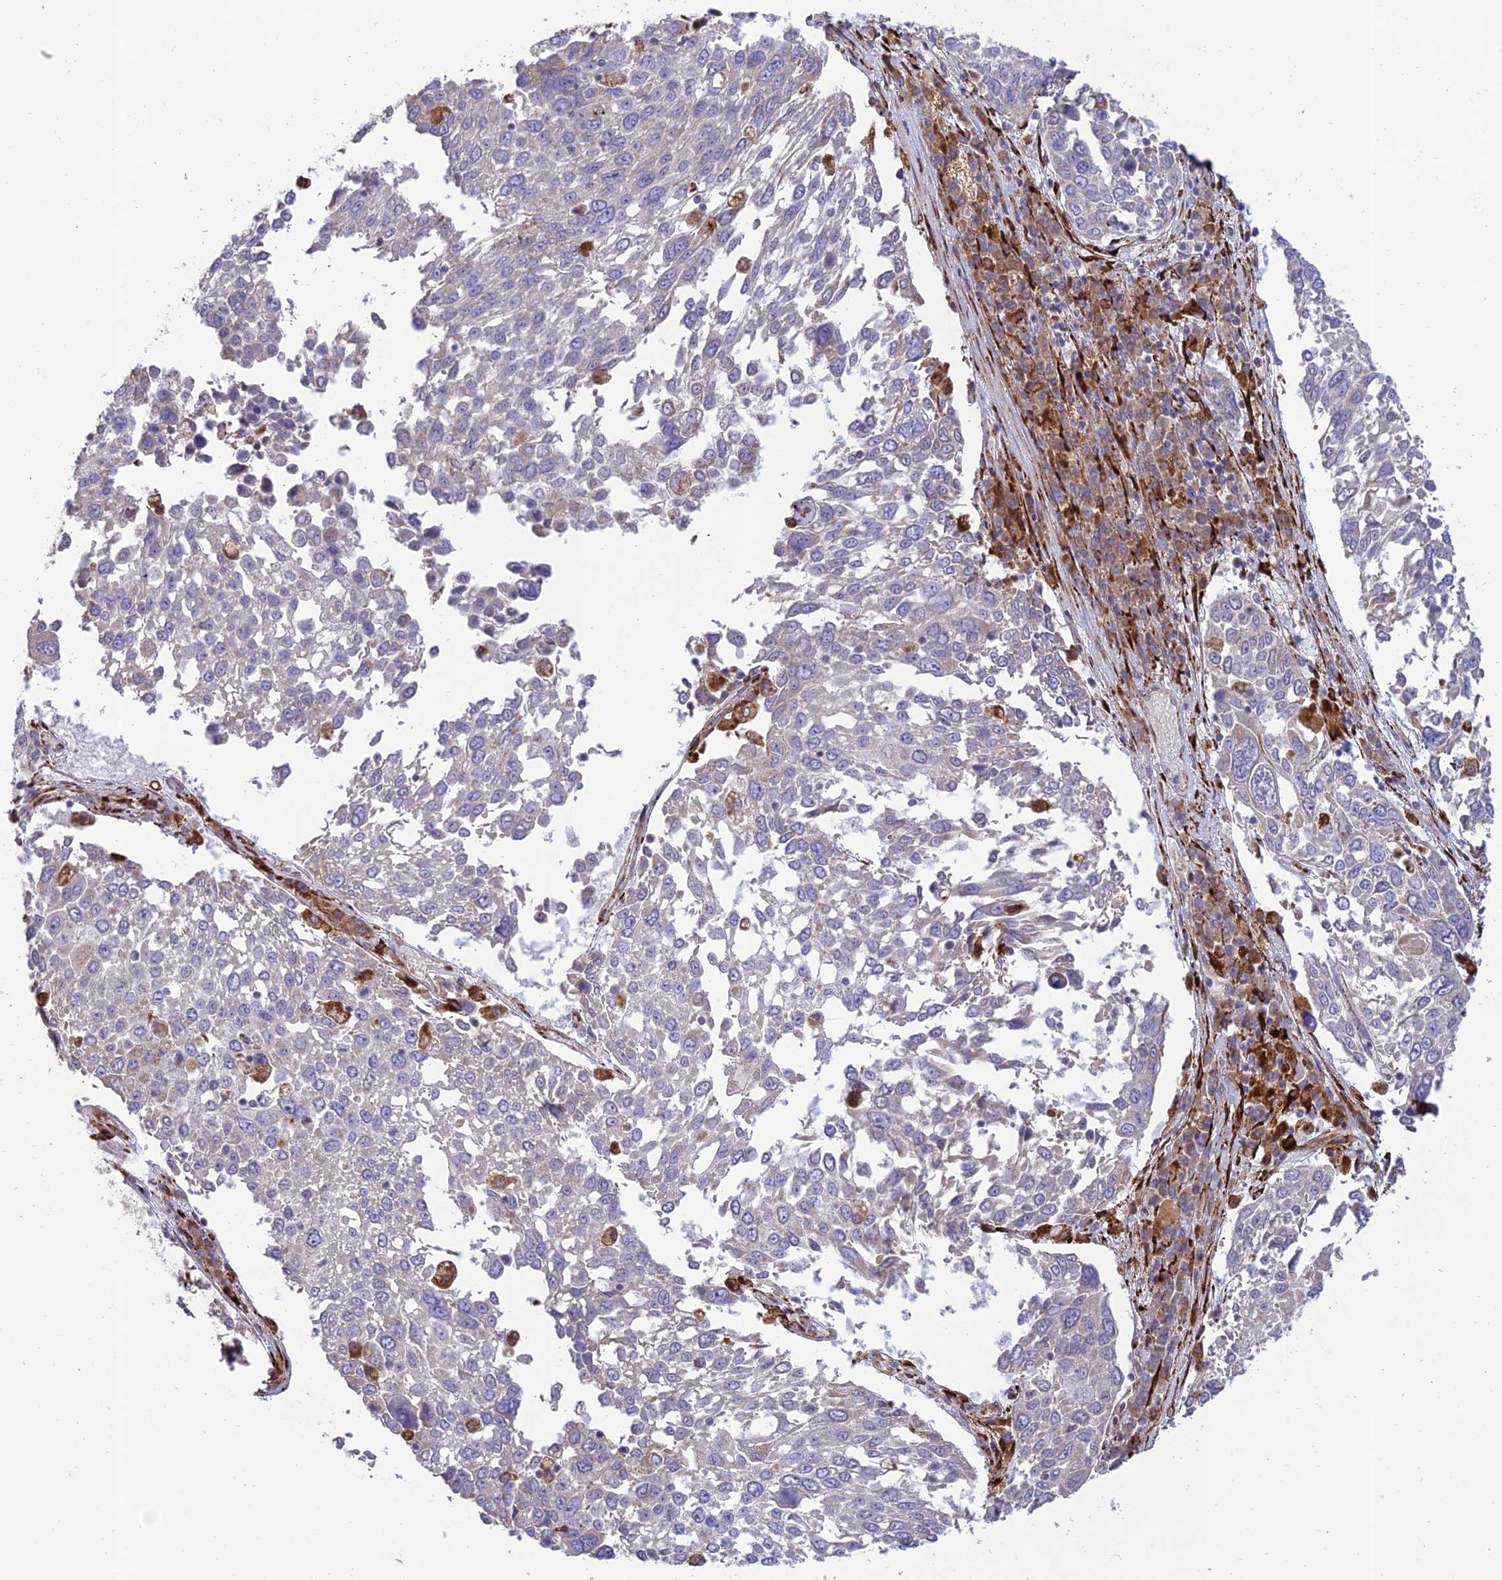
{"staining": {"intensity": "negative", "quantity": "none", "location": "none"}, "tissue": "lung cancer", "cell_type": "Tumor cells", "image_type": "cancer", "snomed": [{"axis": "morphology", "description": "Squamous cell carcinoma, NOS"}, {"axis": "topography", "description": "Lung"}], "caption": "Tumor cells show no significant protein expression in lung cancer (squamous cell carcinoma).", "gene": "RCN3", "patient": {"sex": "male", "age": 65}}